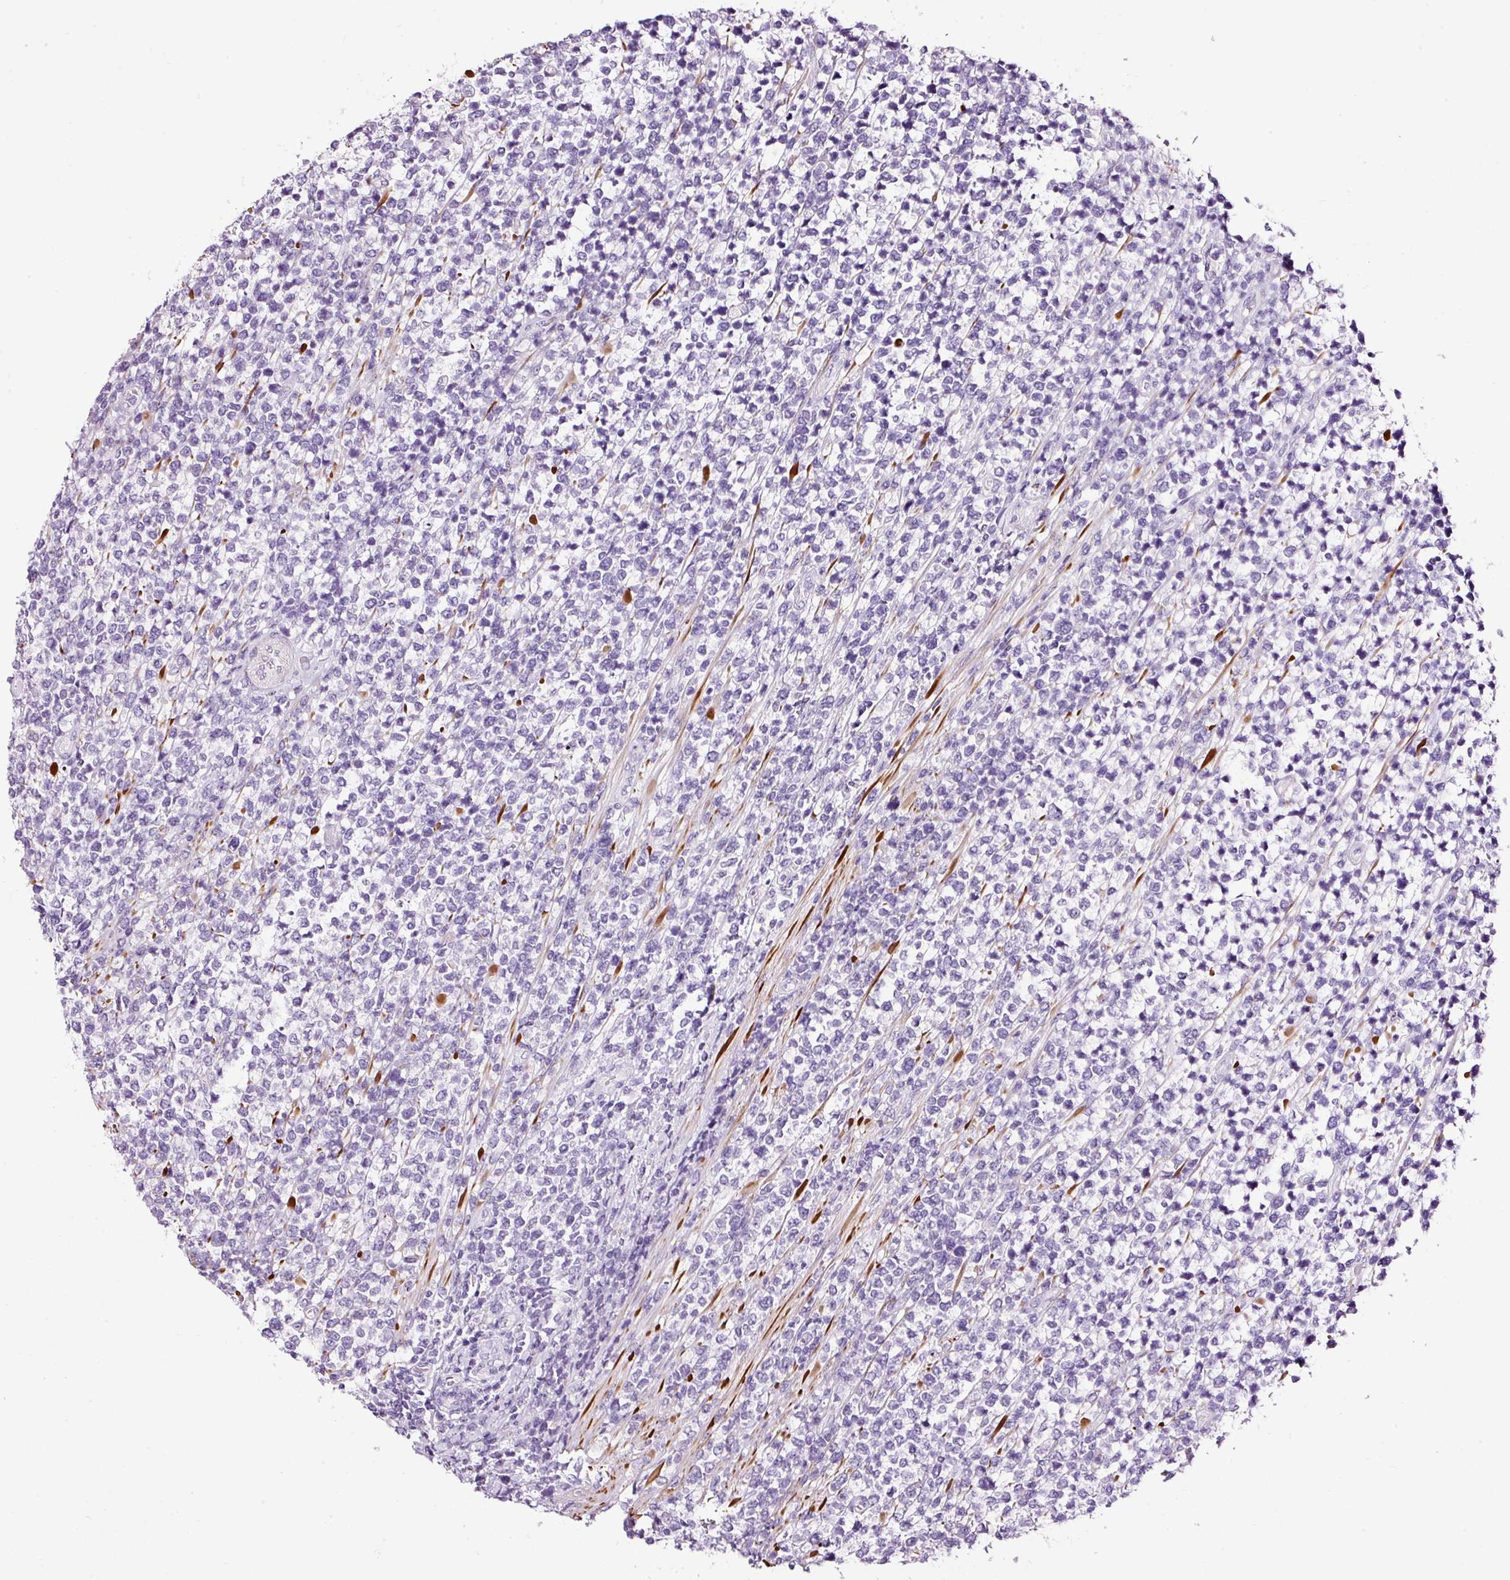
{"staining": {"intensity": "negative", "quantity": "none", "location": "none"}, "tissue": "lymphoma", "cell_type": "Tumor cells", "image_type": "cancer", "snomed": [{"axis": "morphology", "description": "Malignant lymphoma, non-Hodgkin's type, High grade"}, {"axis": "topography", "description": "Soft tissue"}], "caption": "Tumor cells show no significant staining in lymphoma.", "gene": "RTF2", "patient": {"sex": "female", "age": 56}}